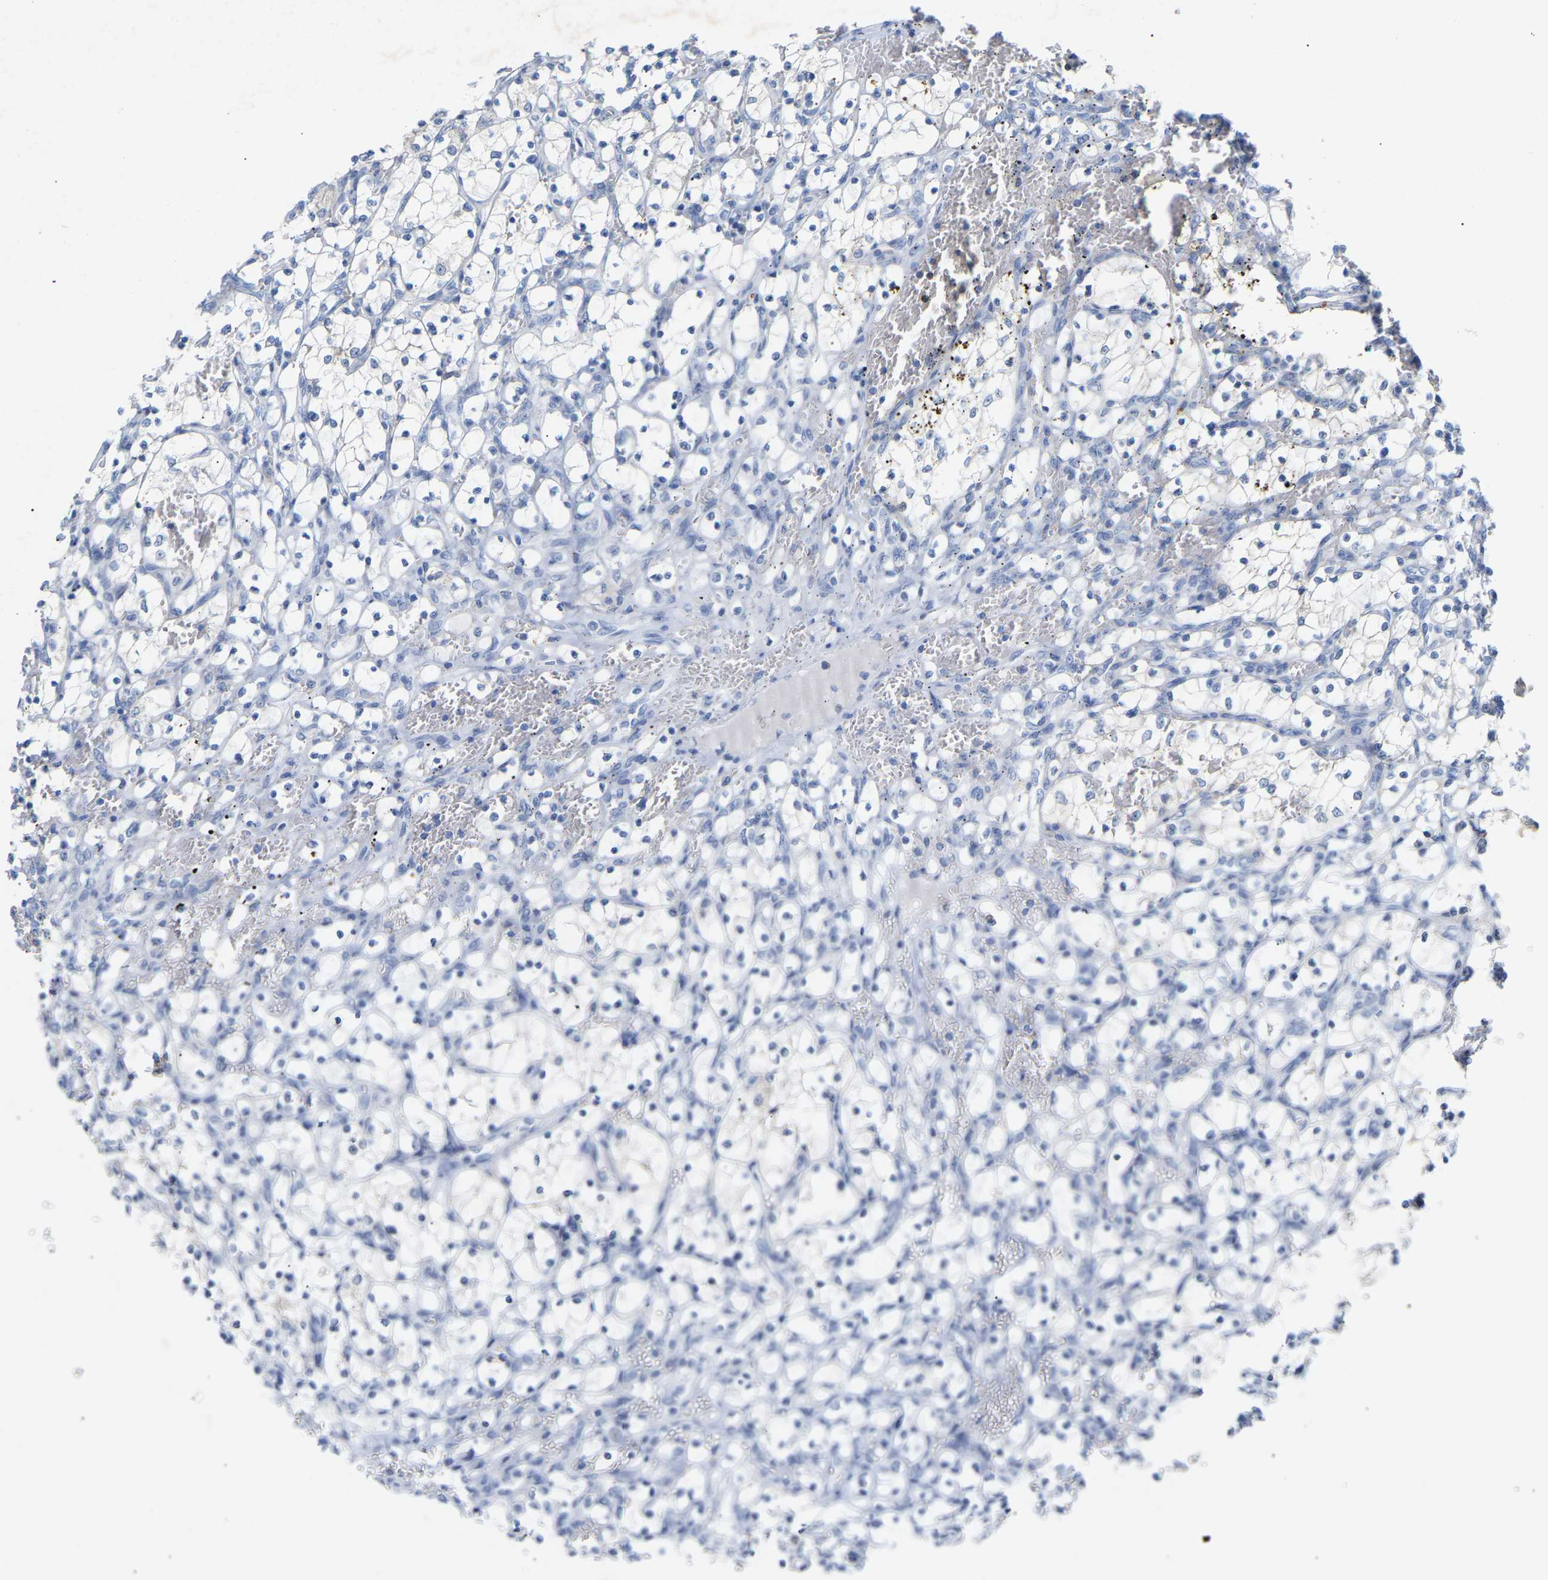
{"staining": {"intensity": "negative", "quantity": "none", "location": "none"}, "tissue": "renal cancer", "cell_type": "Tumor cells", "image_type": "cancer", "snomed": [{"axis": "morphology", "description": "Adenocarcinoma, NOS"}, {"axis": "topography", "description": "Kidney"}], "caption": "A photomicrograph of renal cancer stained for a protein reveals no brown staining in tumor cells.", "gene": "PEX1", "patient": {"sex": "female", "age": 69}}